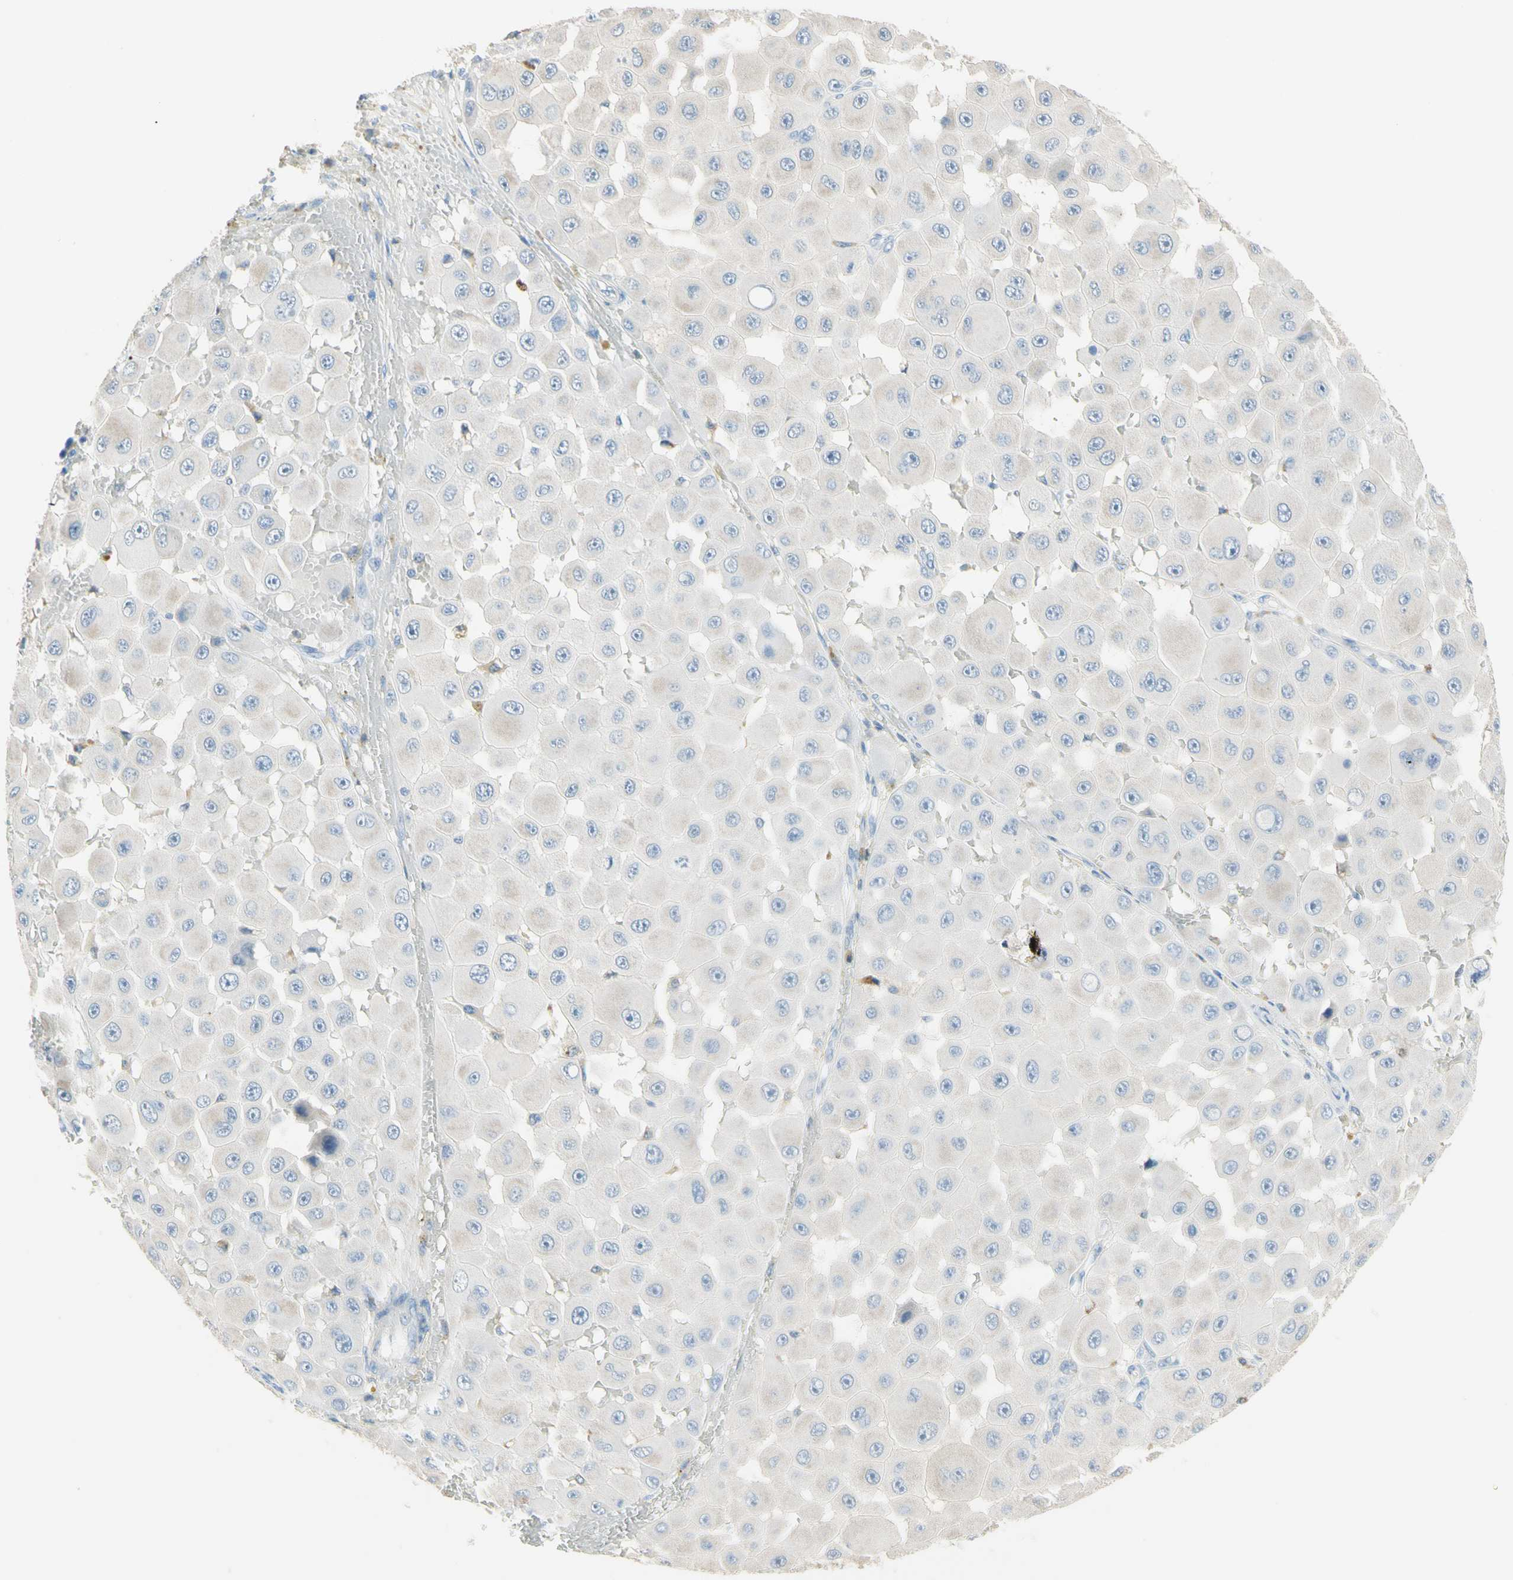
{"staining": {"intensity": "negative", "quantity": "none", "location": "none"}, "tissue": "melanoma", "cell_type": "Tumor cells", "image_type": "cancer", "snomed": [{"axis": "morphology", "description": "Malignant melanoma, NOS"}, {"axis": "topography", "description": "Skin"}], "caption": "Immunohistochemistry micrograph of neoplastic tissue: human malignant melanoma stained with DAB (3,3'-diaminobenzidine) displays no significant protein positivity in tumor cells.", "gene": "NECTIN4", "patient": {"sex": "female", "age": 81}}